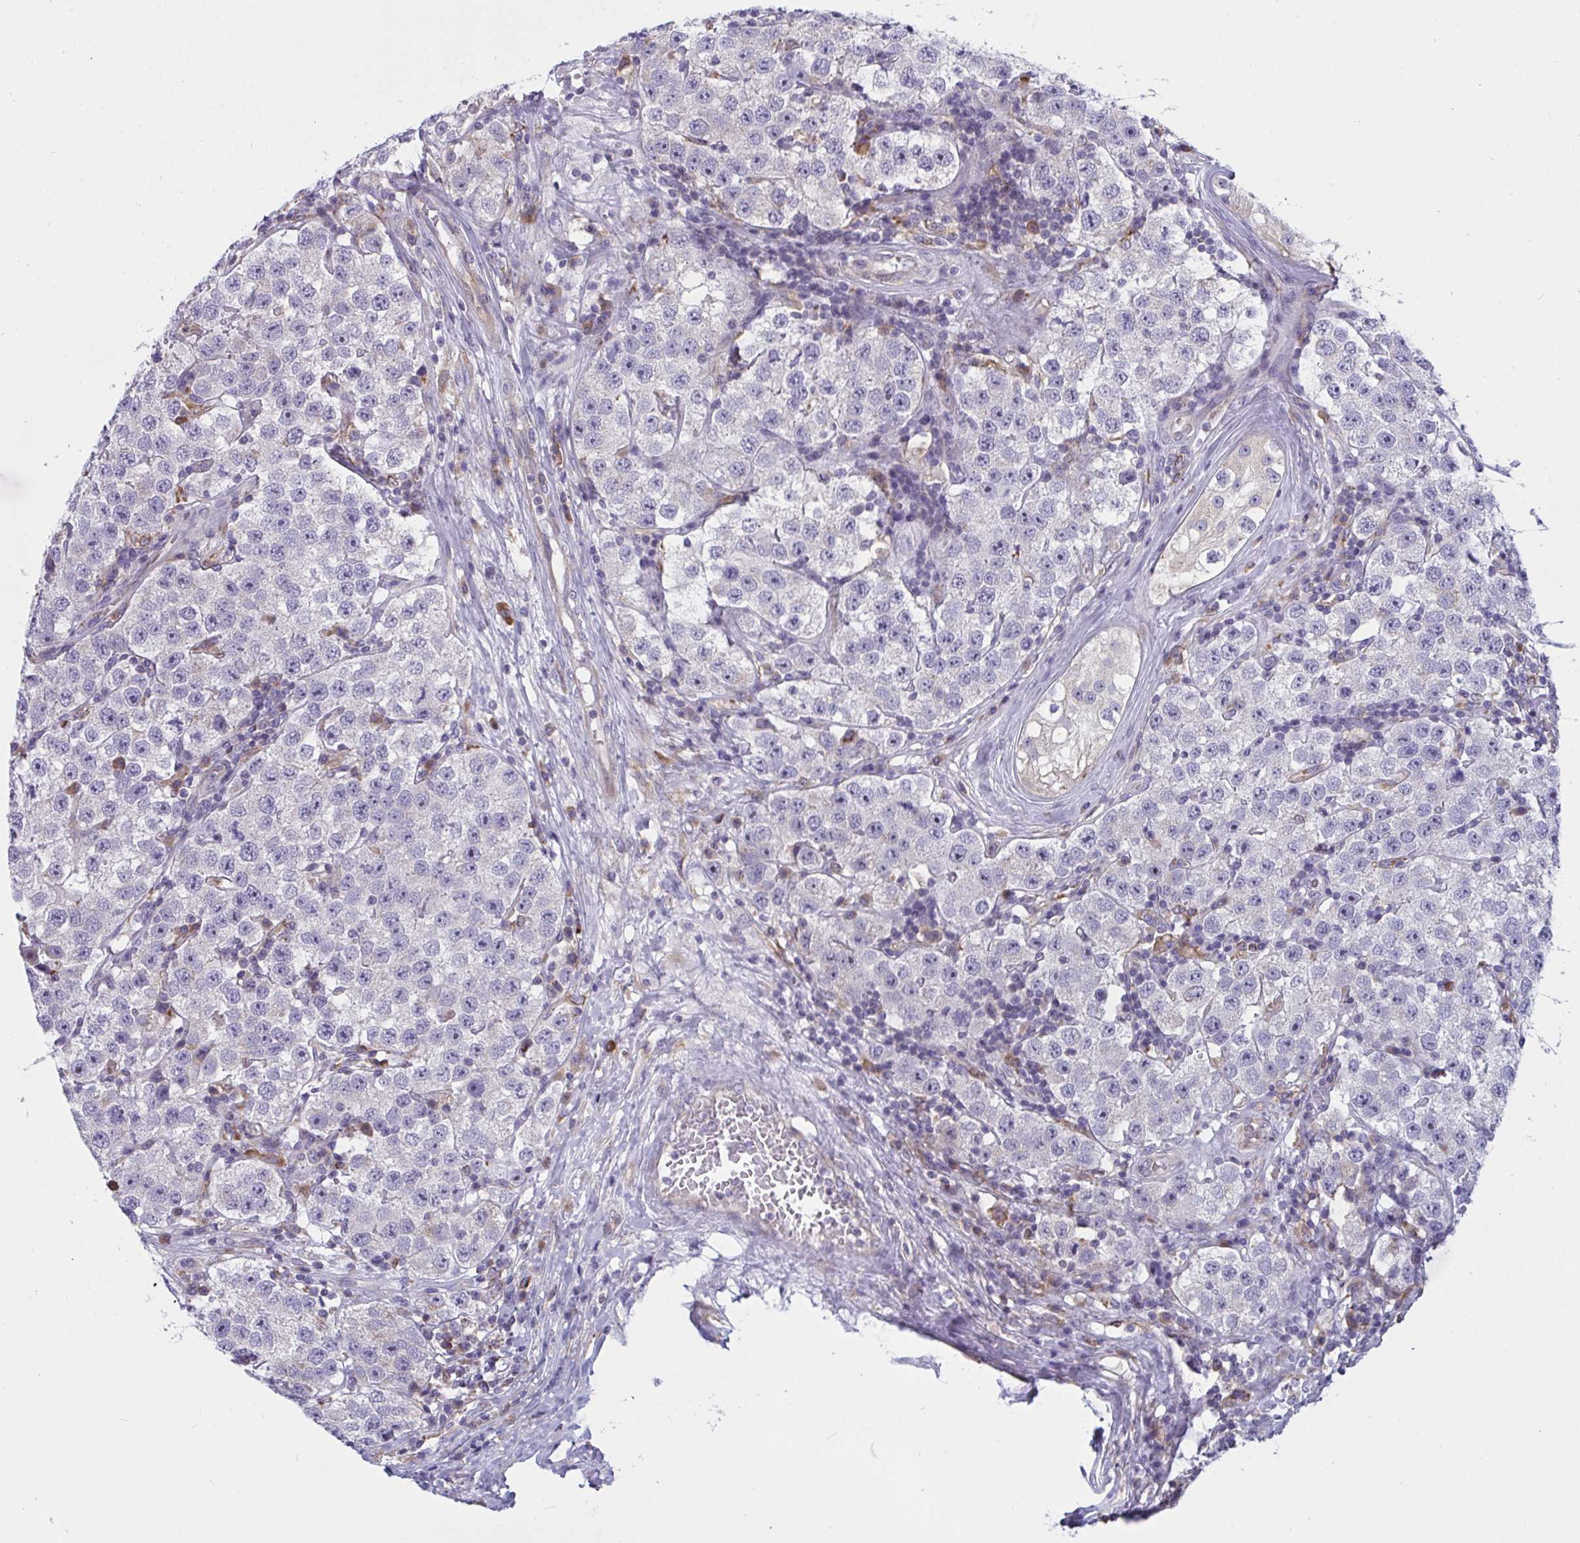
{"staining": {"intensity": "negative", "quantity": "none", "location": "none"}, "tissue": "testis cancer", "cell_type": "Tumor cells", "image_type": "cancer", "snomed": [{"axis": "morphology", "description": "Seminoma, NOS"}, {"axis": "topography", "description": "Testis"}], "caption": "The micrograph shows no staining of tumor cells in testis cancer. The staining is performed using DAB brown chromogen with nuclei counter-stained in using hematoxylin.", "gene": "MYMK", "patient": {"sex": "male", "age": 34}}